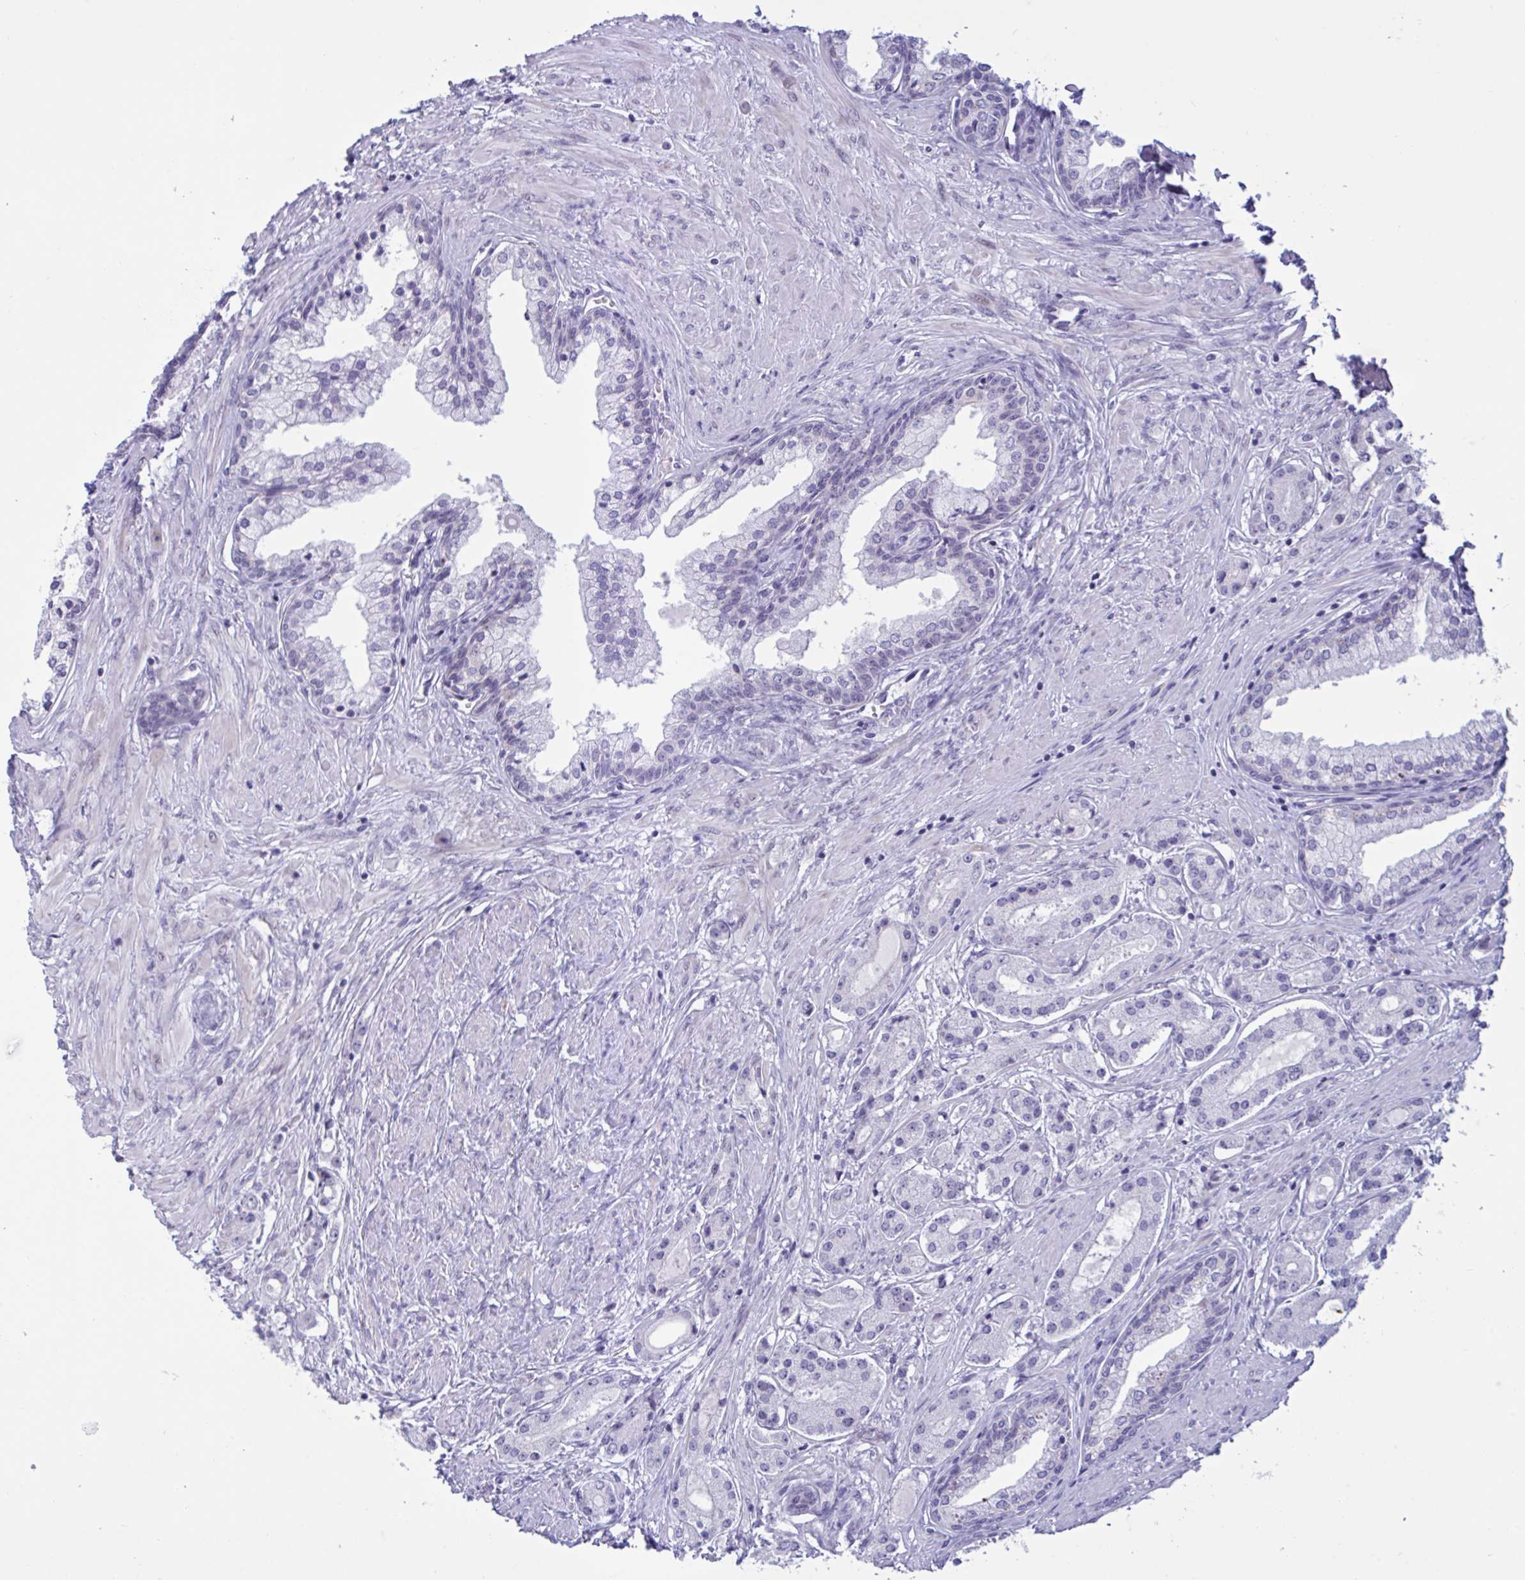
{"staining": {"intensity": "negative", "quantity": "none", "location": "none"}, "tissue": "prostate cancer", "cell_type": "Tumor cells", "image_type": "cancer", "snomed": [{"axis": "morphology", "description": "Adenocarcinoma, High grade"}, {"axis": "topography", "description": "Prostate"}], "caption": "Tumor cells show no significant staining in adenocarcinoma (high-grade) (prostate).", "gene": "DOCK11", "patient": {"sex": "male", "age": 67}}